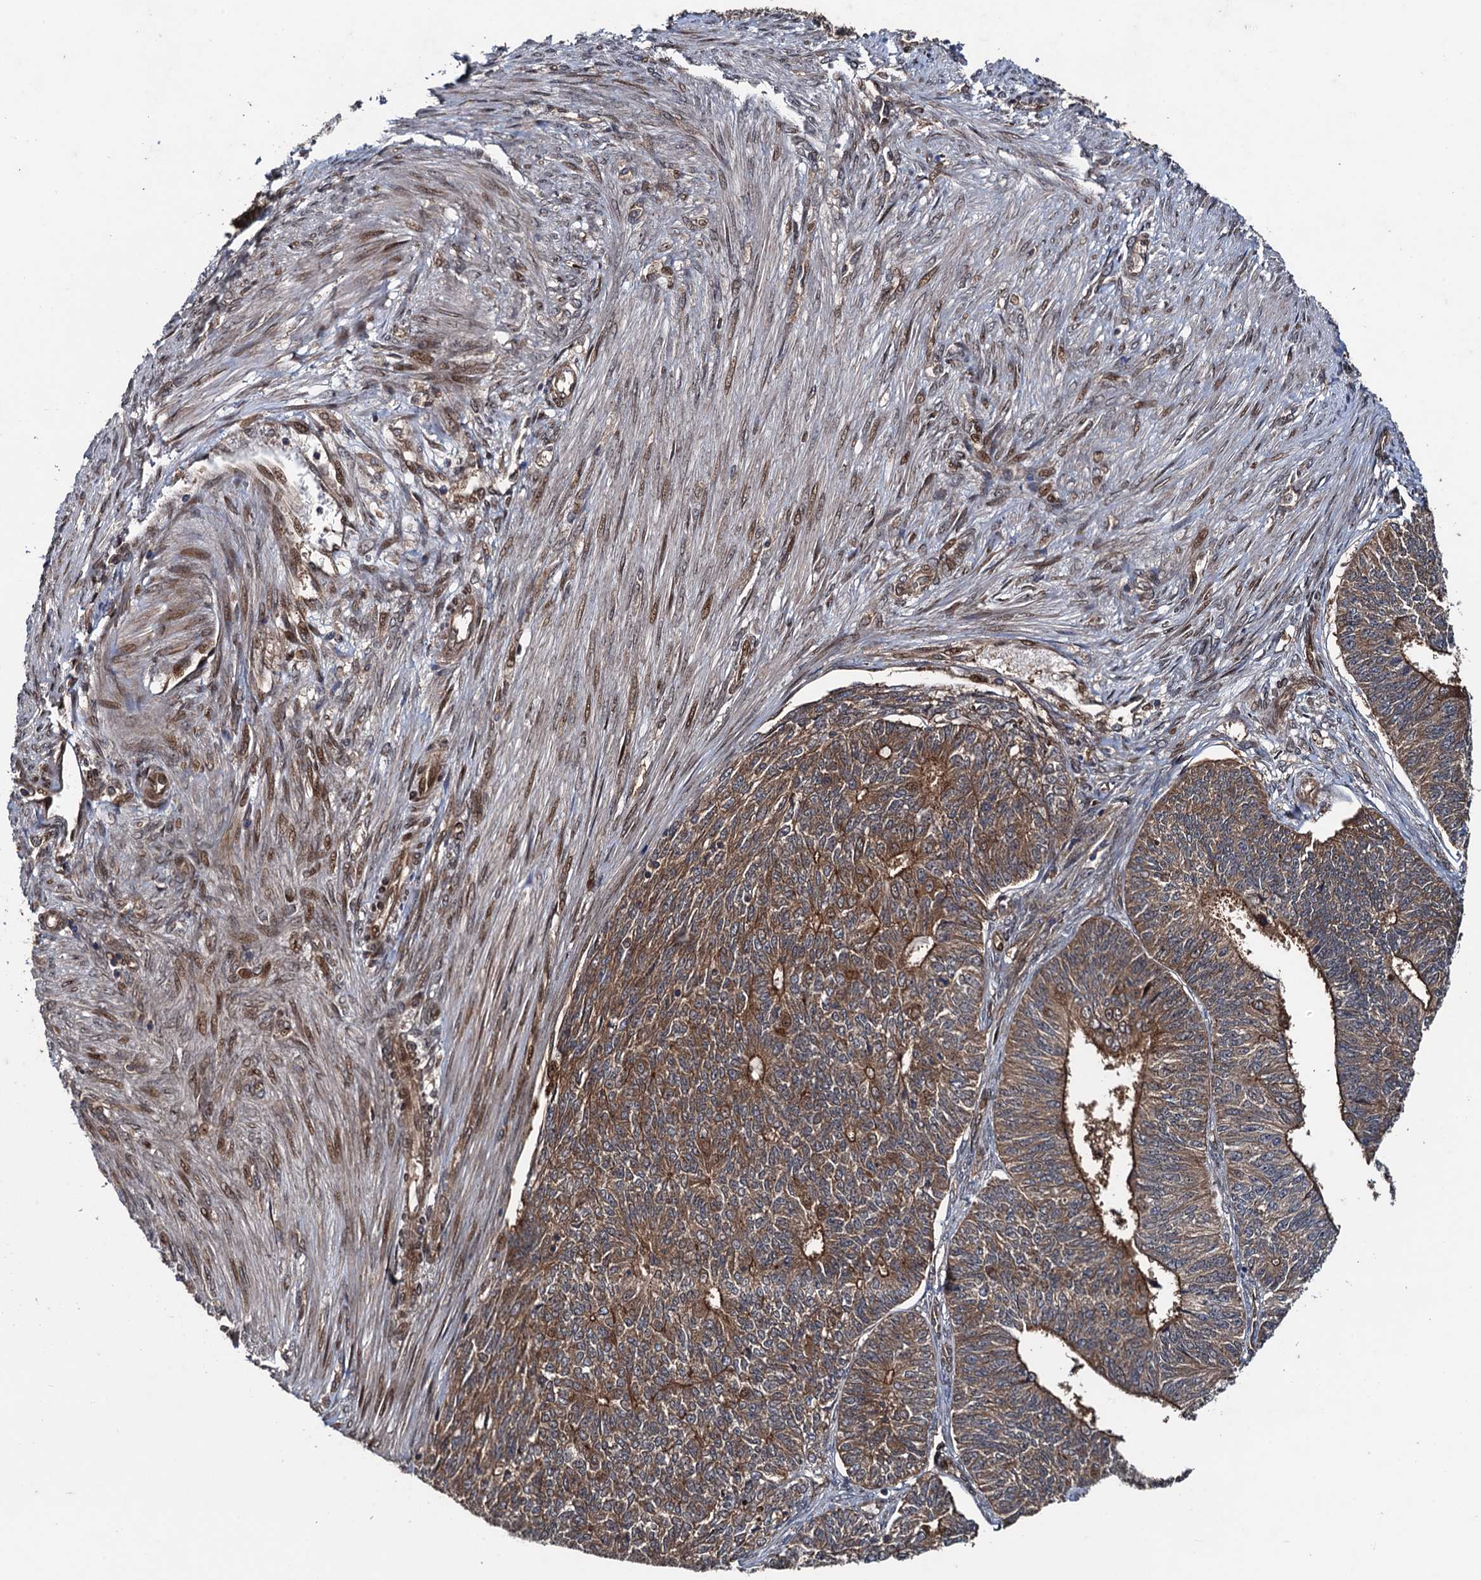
{"staining": {"intensity": "strong", "quantity": ">75%", "location": "cytoplasmic/membranous"}, "tissue": "endometrial cancer", "cell_type": "Tumor cells", "image_type": "cancer", "snomed": [{"axis": "morphology", "description": "Adenocarcinoma, NOS"}, {"axis": "topography", "description": "Endometrium"}], "caption": "A histopathology image showing strong cytoplasmic/membranous expression in approximately >75% of tumor cells in endometrial adenocarcinoma, as visualized by brown immunohistochemical staining.", "gene": "RHOBTB1", "patient": {"sex": "female", "age": 32}}